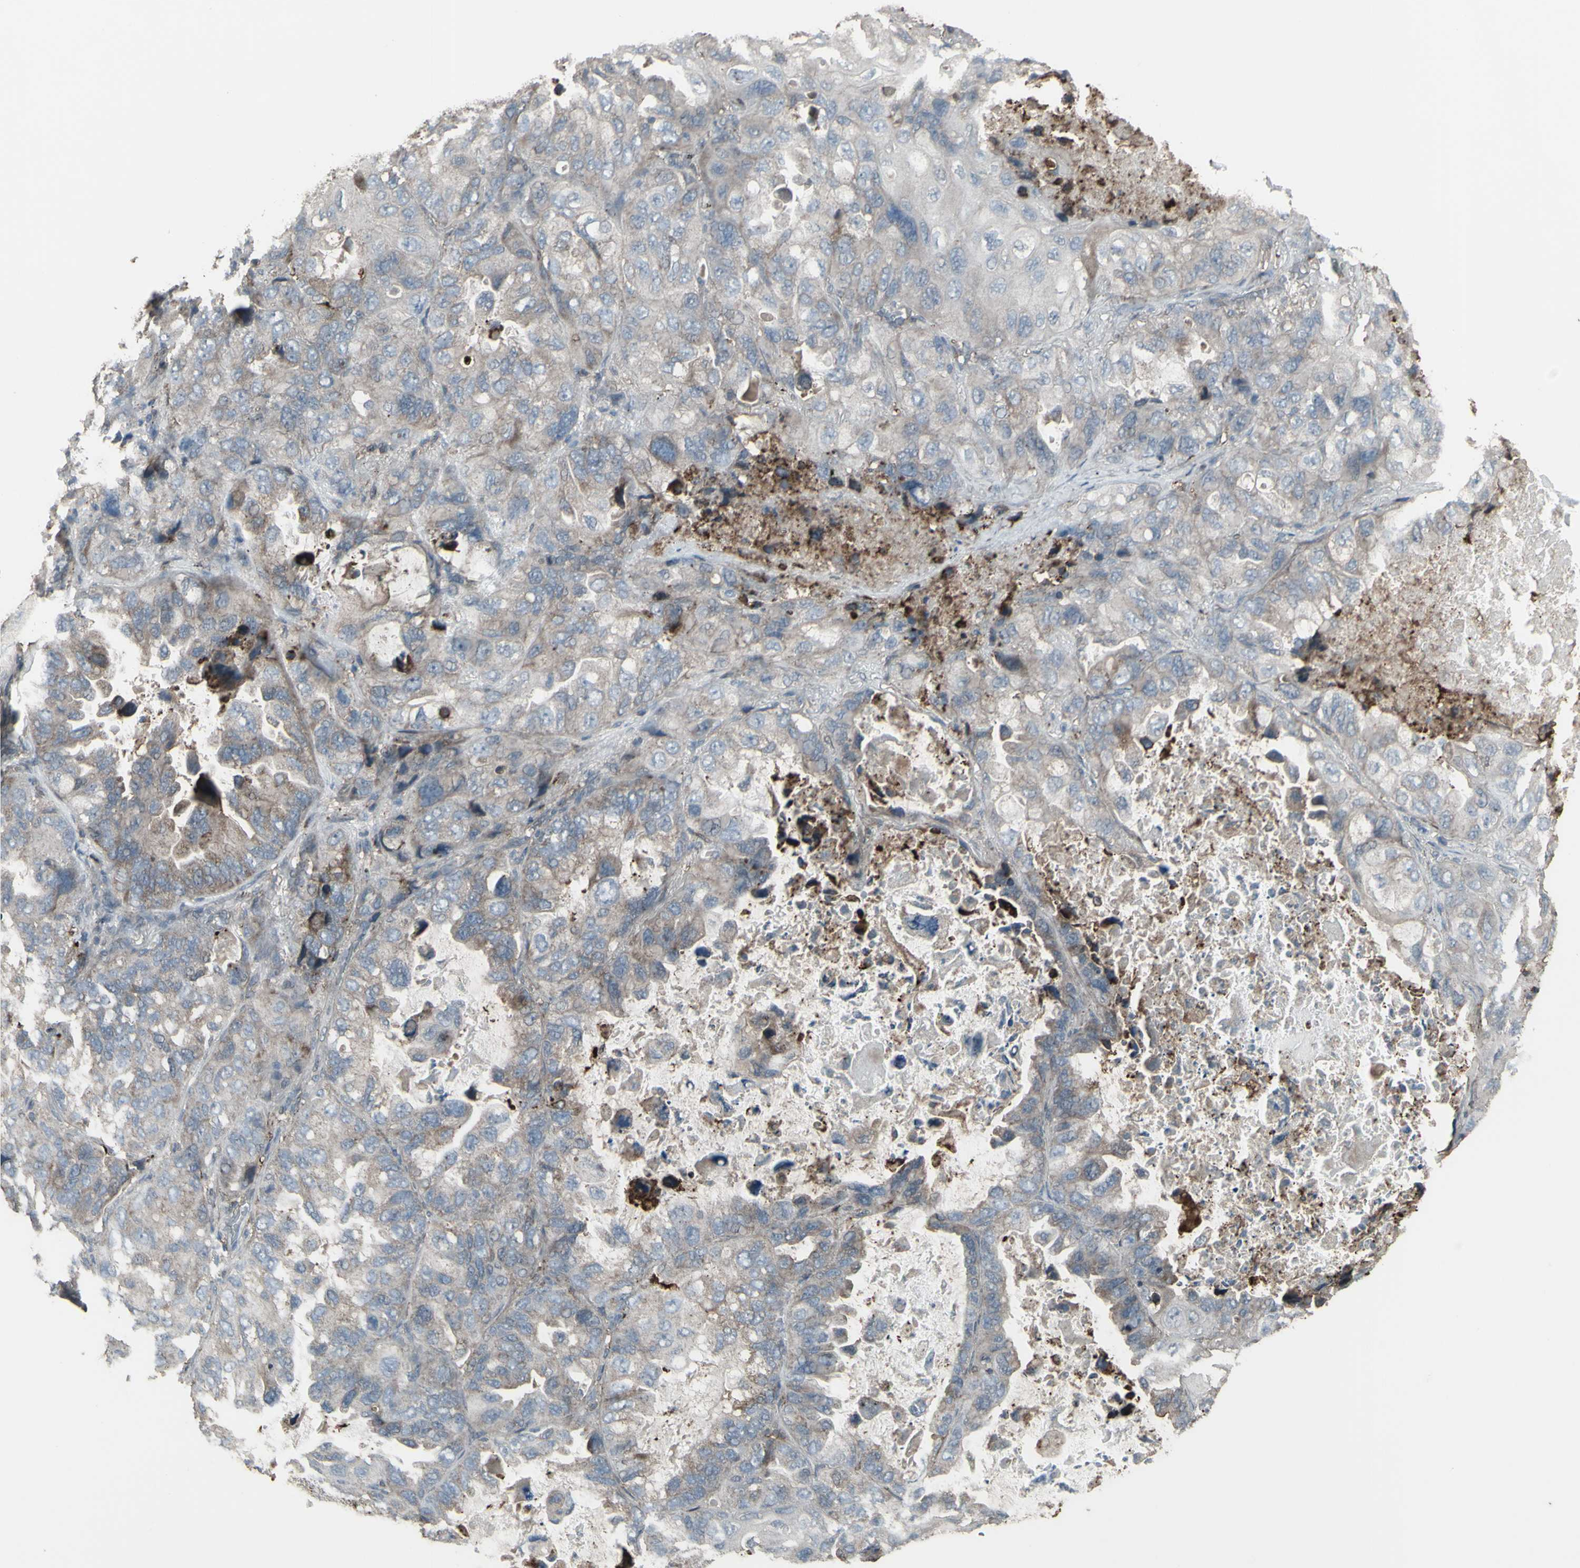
{"staining": {"intensity": "weak", "quantity": ">75%", "location": "cytoplasmic/membranous"}, "tissue": "lung cancer", "cell_type": "Tumor cells", "image_type": "cancer", "snomed": [{"axis": "morphology", "description": "Squamous cell carcinoma, NOS"}, {"axis": "topography", "description": "Lung"}], "caption": "Weak cytoplasmic/membranous protein positivity is identified in approximately >75% of tumor cells in lung squamous cell carcinoma.", "gene": "SMO", "patient": {"sex": "female", "age": 73}}